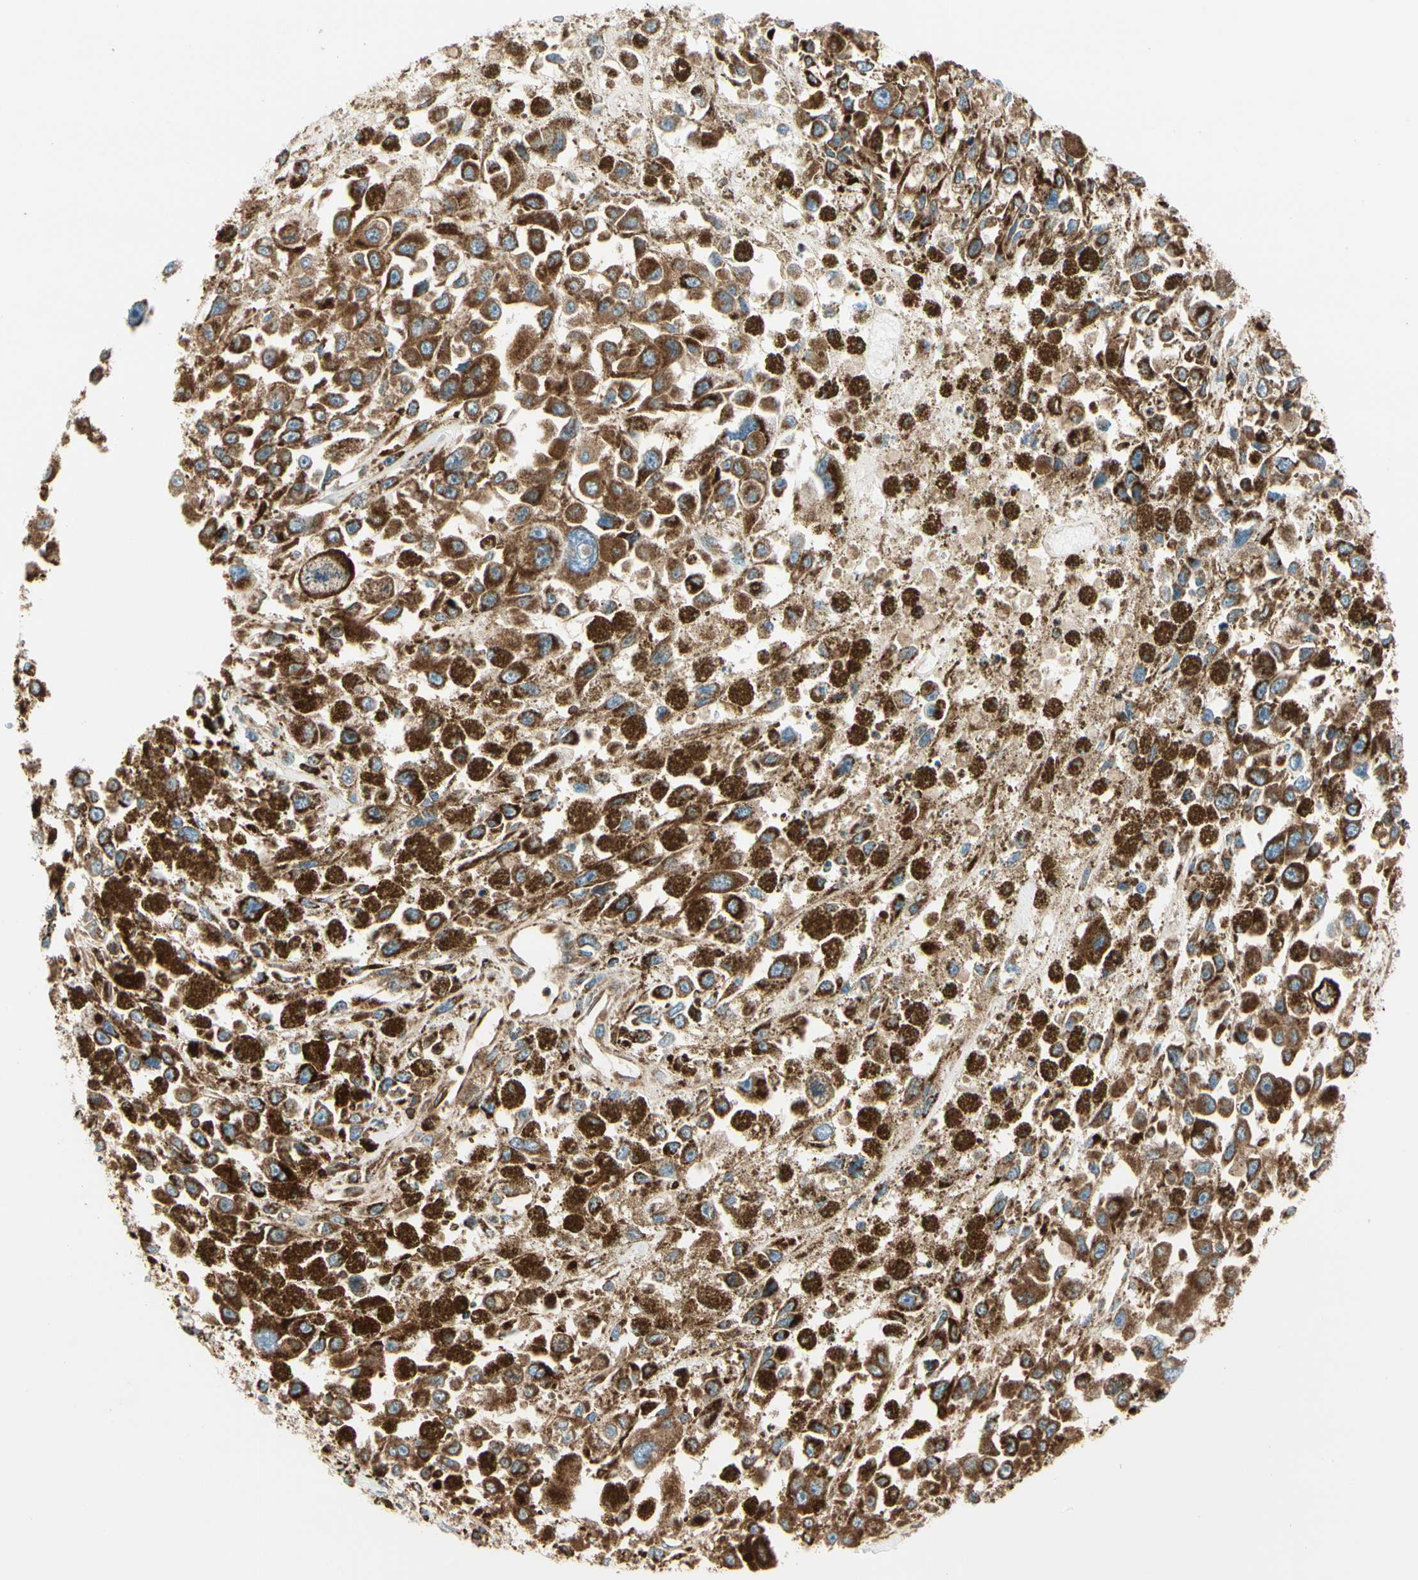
{"staining": {"intensity": "strong", "quantity": ">75%", "location": "cytoplasmic/membranous"}, "tissue": "melanoma", "cell_type": "Tumor cells", "image_type": "cancer", "snomed": [{"axis": "morphology", "description": "Malignant melanoma, Metastatic site"}, {"axis": "topography", "description": "Lymph node"}], "caption": "Tumor cells exhibit strong cytoplasmic/membranous staining in about >75% of cells in malignant melanoma (metastatic site). The staining is performed using DAB brown chromogen to label protein expression. The nuclei are counter-stained blue using hematoxylin.", "gene": "ME2", "patient": {"sex": "male", "age": 59}}